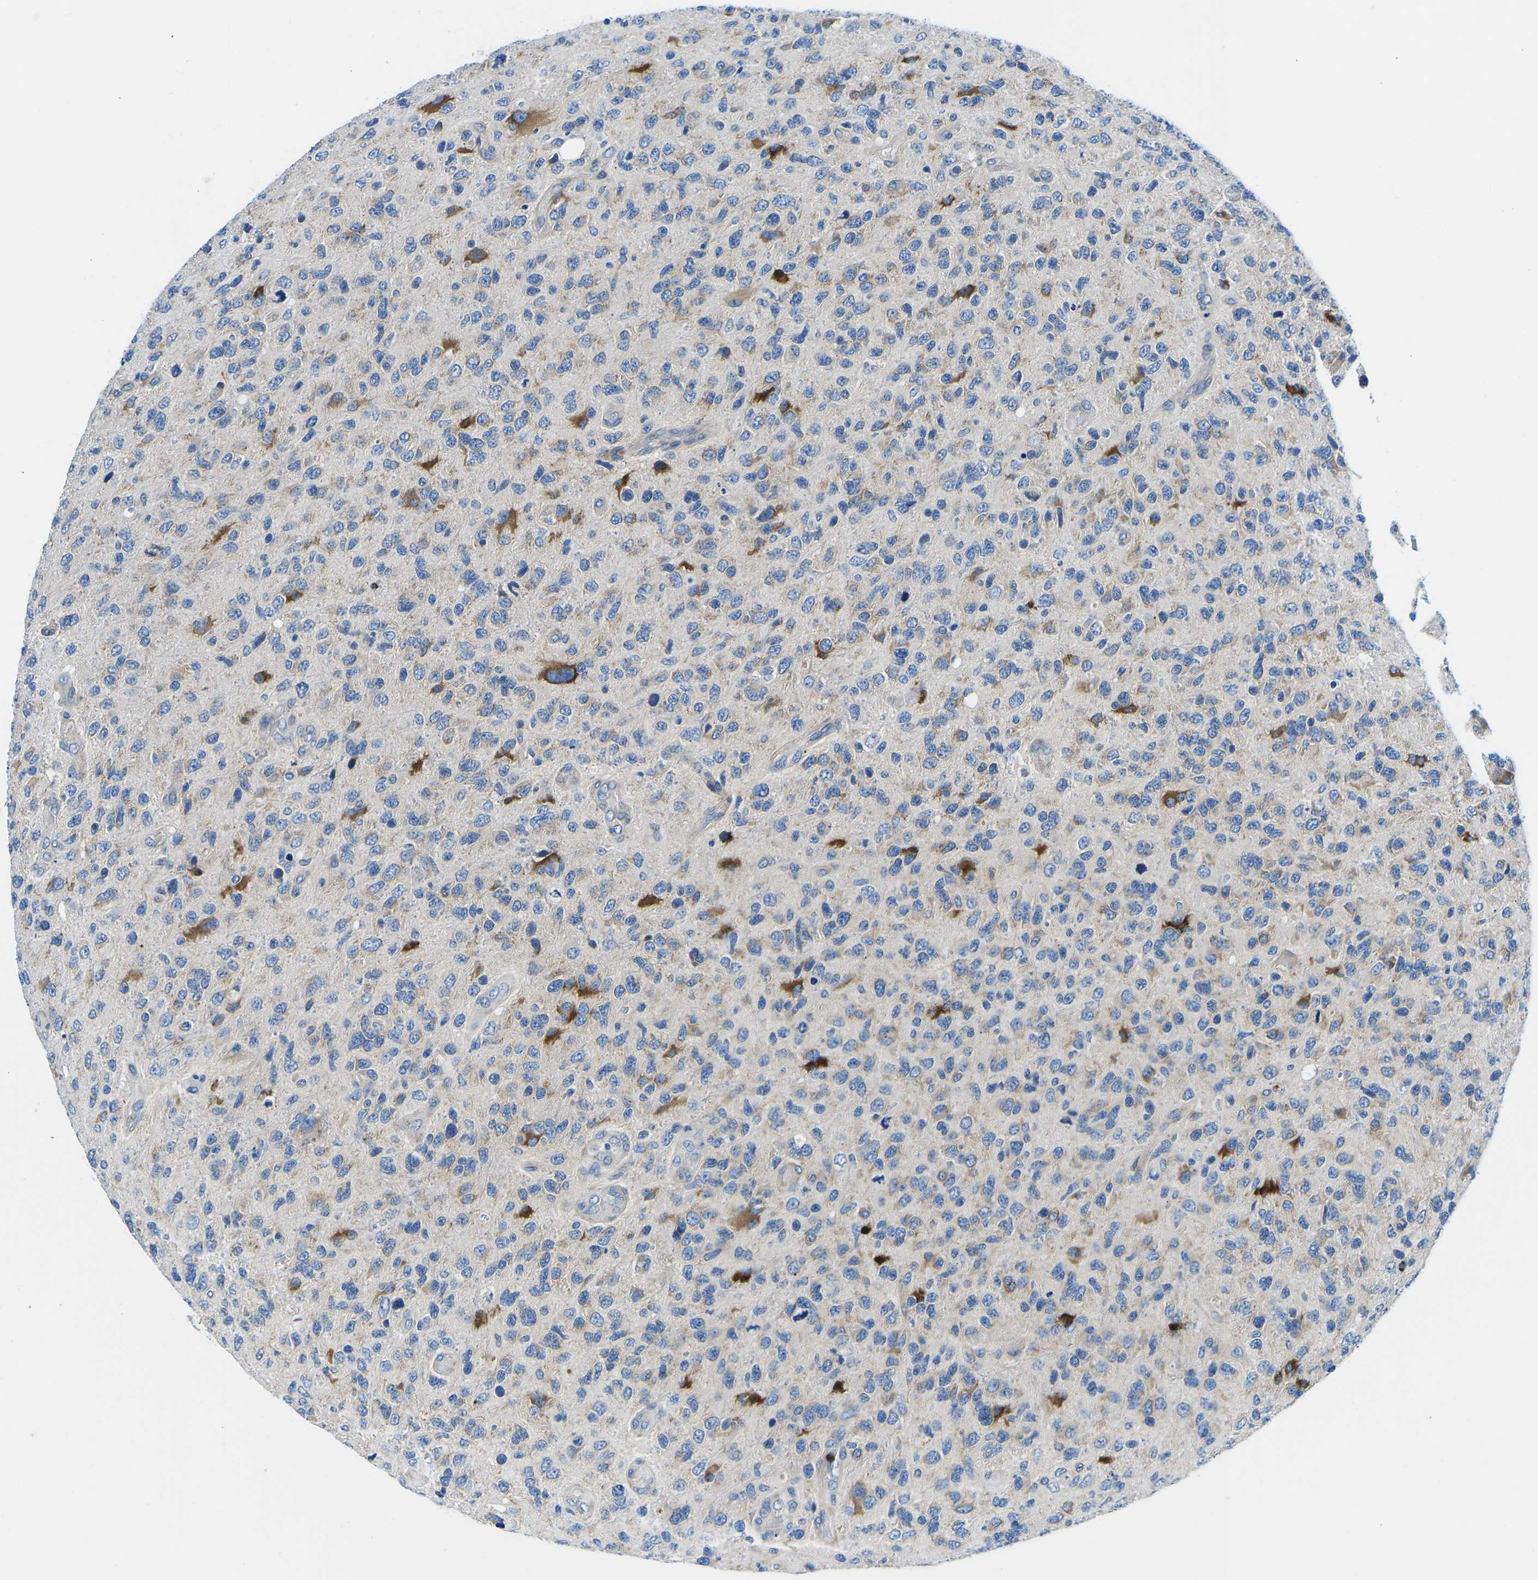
{"staining": {"intensity": "negative", "quantity": "none", "location": "none"}, "tissue": "glioma", "cell_type": "Tumor cells", "image_type": "cancer", "snomed": [{"axis": "morphology", "description": "Glioma, malignant, High grade"}, {"axis": "topography", "description": "Brain"}], "caption": "High magnification brightfield microscopy of malignant high-grade glioma stained with DAB (brown) and counterstained with hematoxylin (blue): tumor cells show no significant expression.", "gene": "MC4R", "patient": {"sex": "female", "age": 58}}